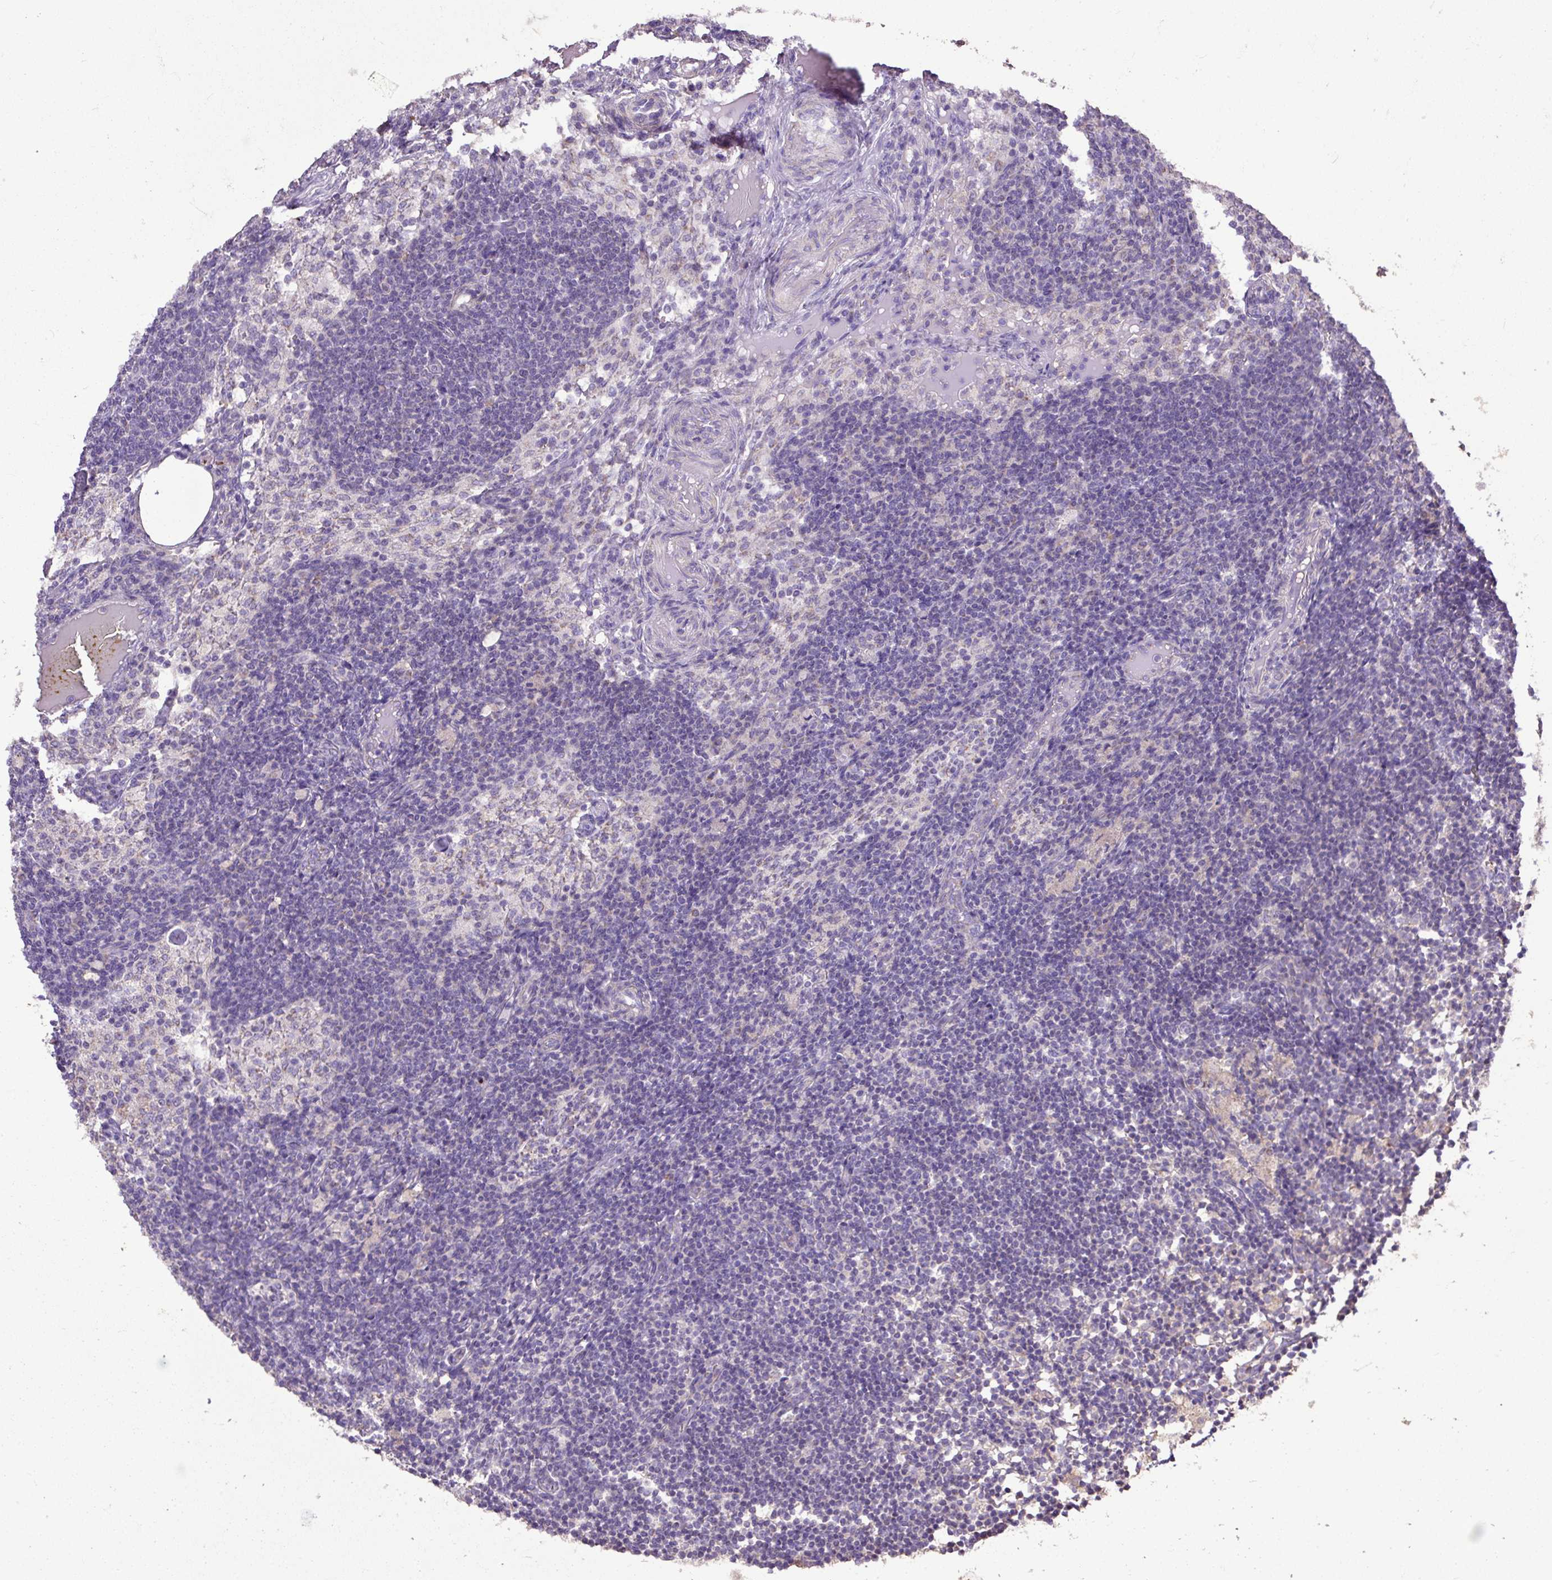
{"staining": {"intensity": "negative", "quantity": "none", "location": "none"}, "tissue": "lymph node", "cell_type": "Germinal center cells", "image_type": "normal", "snomed": [{"axis": "morphology", "description": "Normal tissue, NOS"}, {"axis": "topography", "description": "Lymph node"}], "caption": "Protein analysis of unremarkable lymph node displays no significant staining in germinal center cells.", "gene": "ABR", "patient": {"sex": "male", "age": 49}}